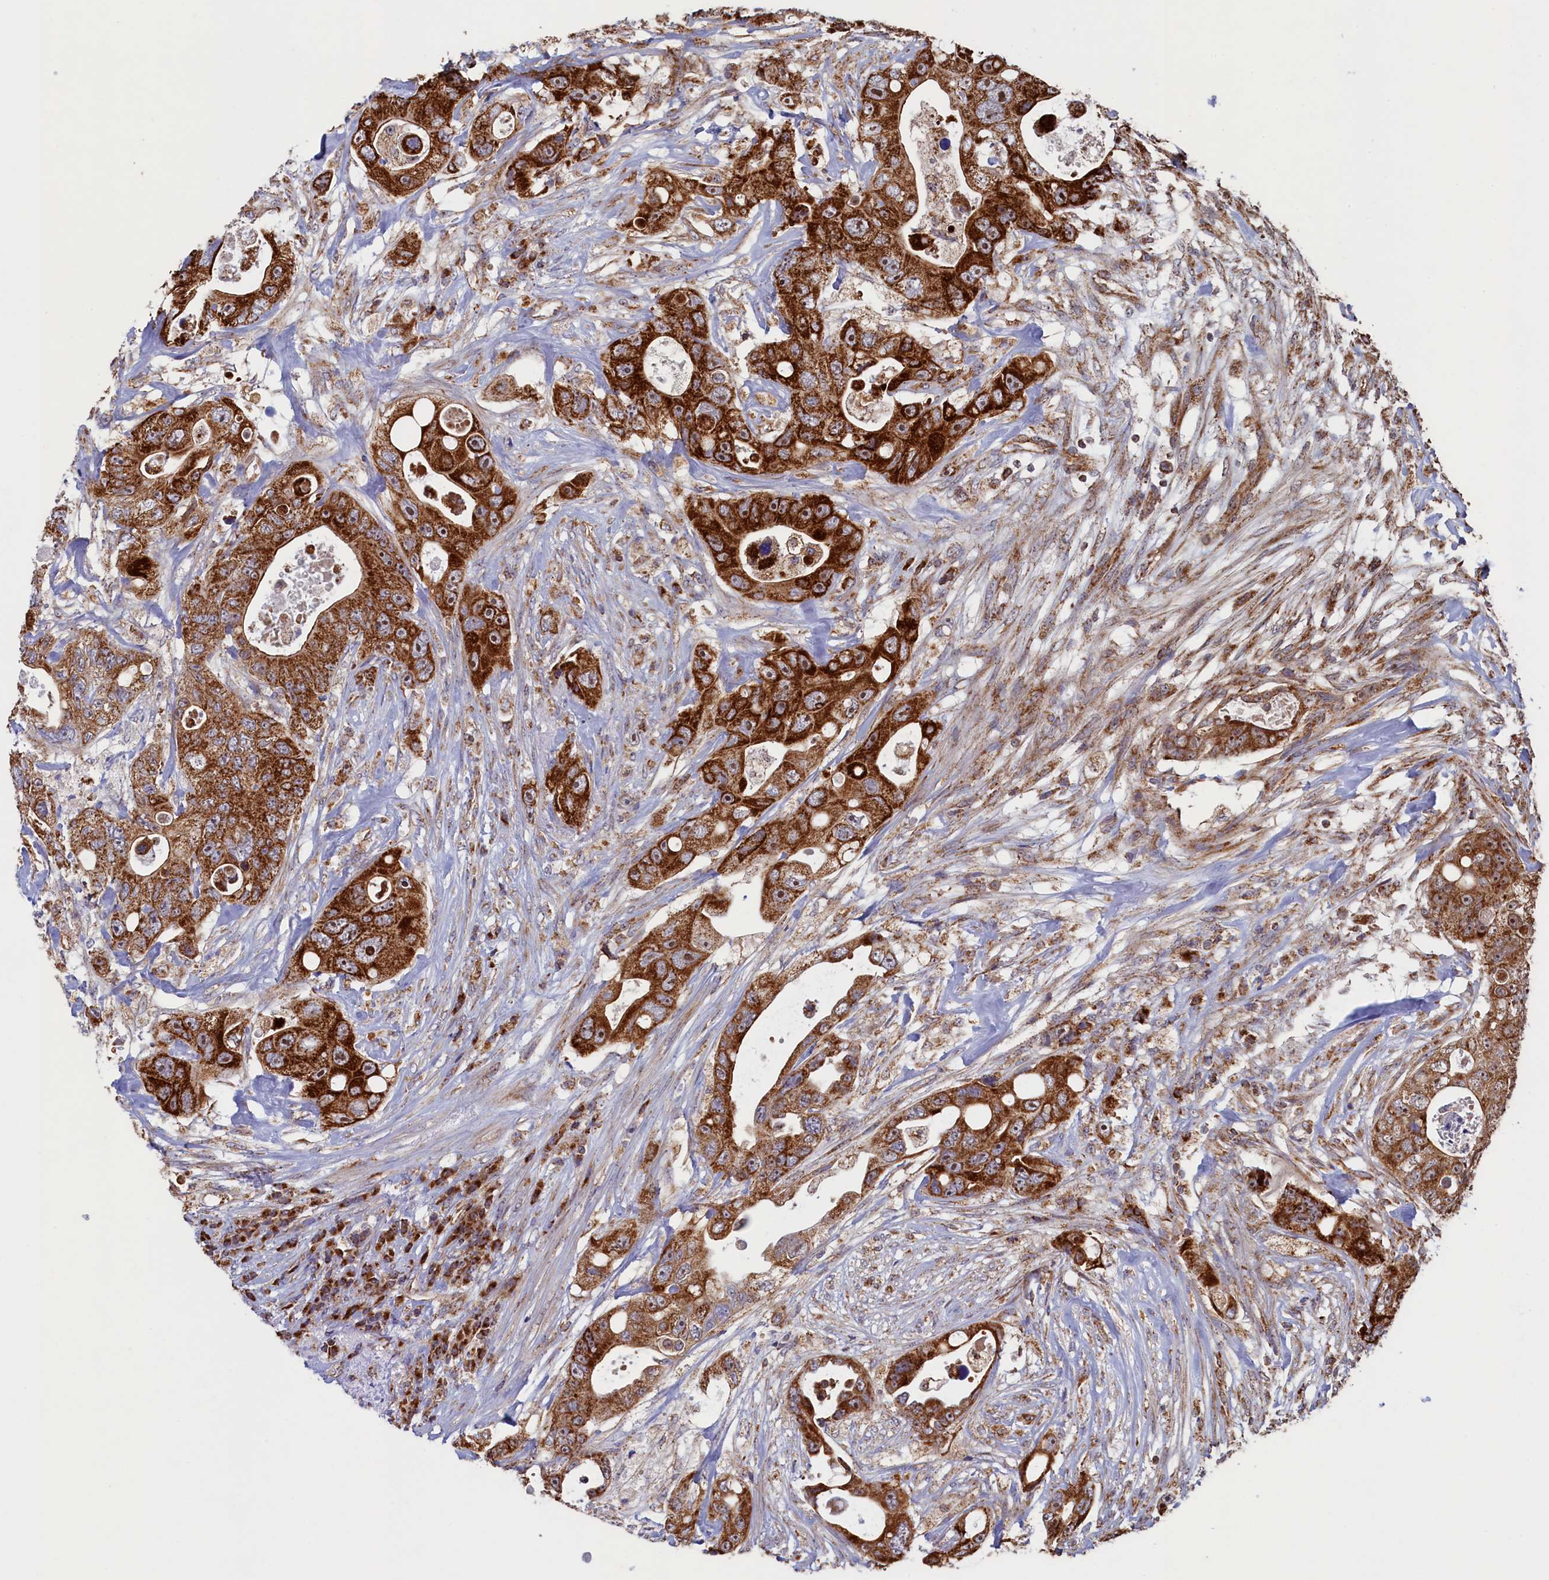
{"staining": {"intensity": "strong", "quantity": ">75%", "location": "cytoplasmic/membranous,nuclear"}, "tissue": "colorectal cancer", "cell_type": "Tumor cells", "image_type": "cancer", "snomed": [{"axis": "morphology", "description": "Adenocarcinoma, NOS"}, {"axis": "topography", "description": "Colon"}], "caption": "This is a micrograph of immunohistochemistry (IHC) staining of adenocarcinoma (colorectal), which shows strong positivity in the cytoplasmic/membranous and nuclear of tumor cells.", "gene": "UBE3B", "patient": {"sex": "female", "age": 46}}